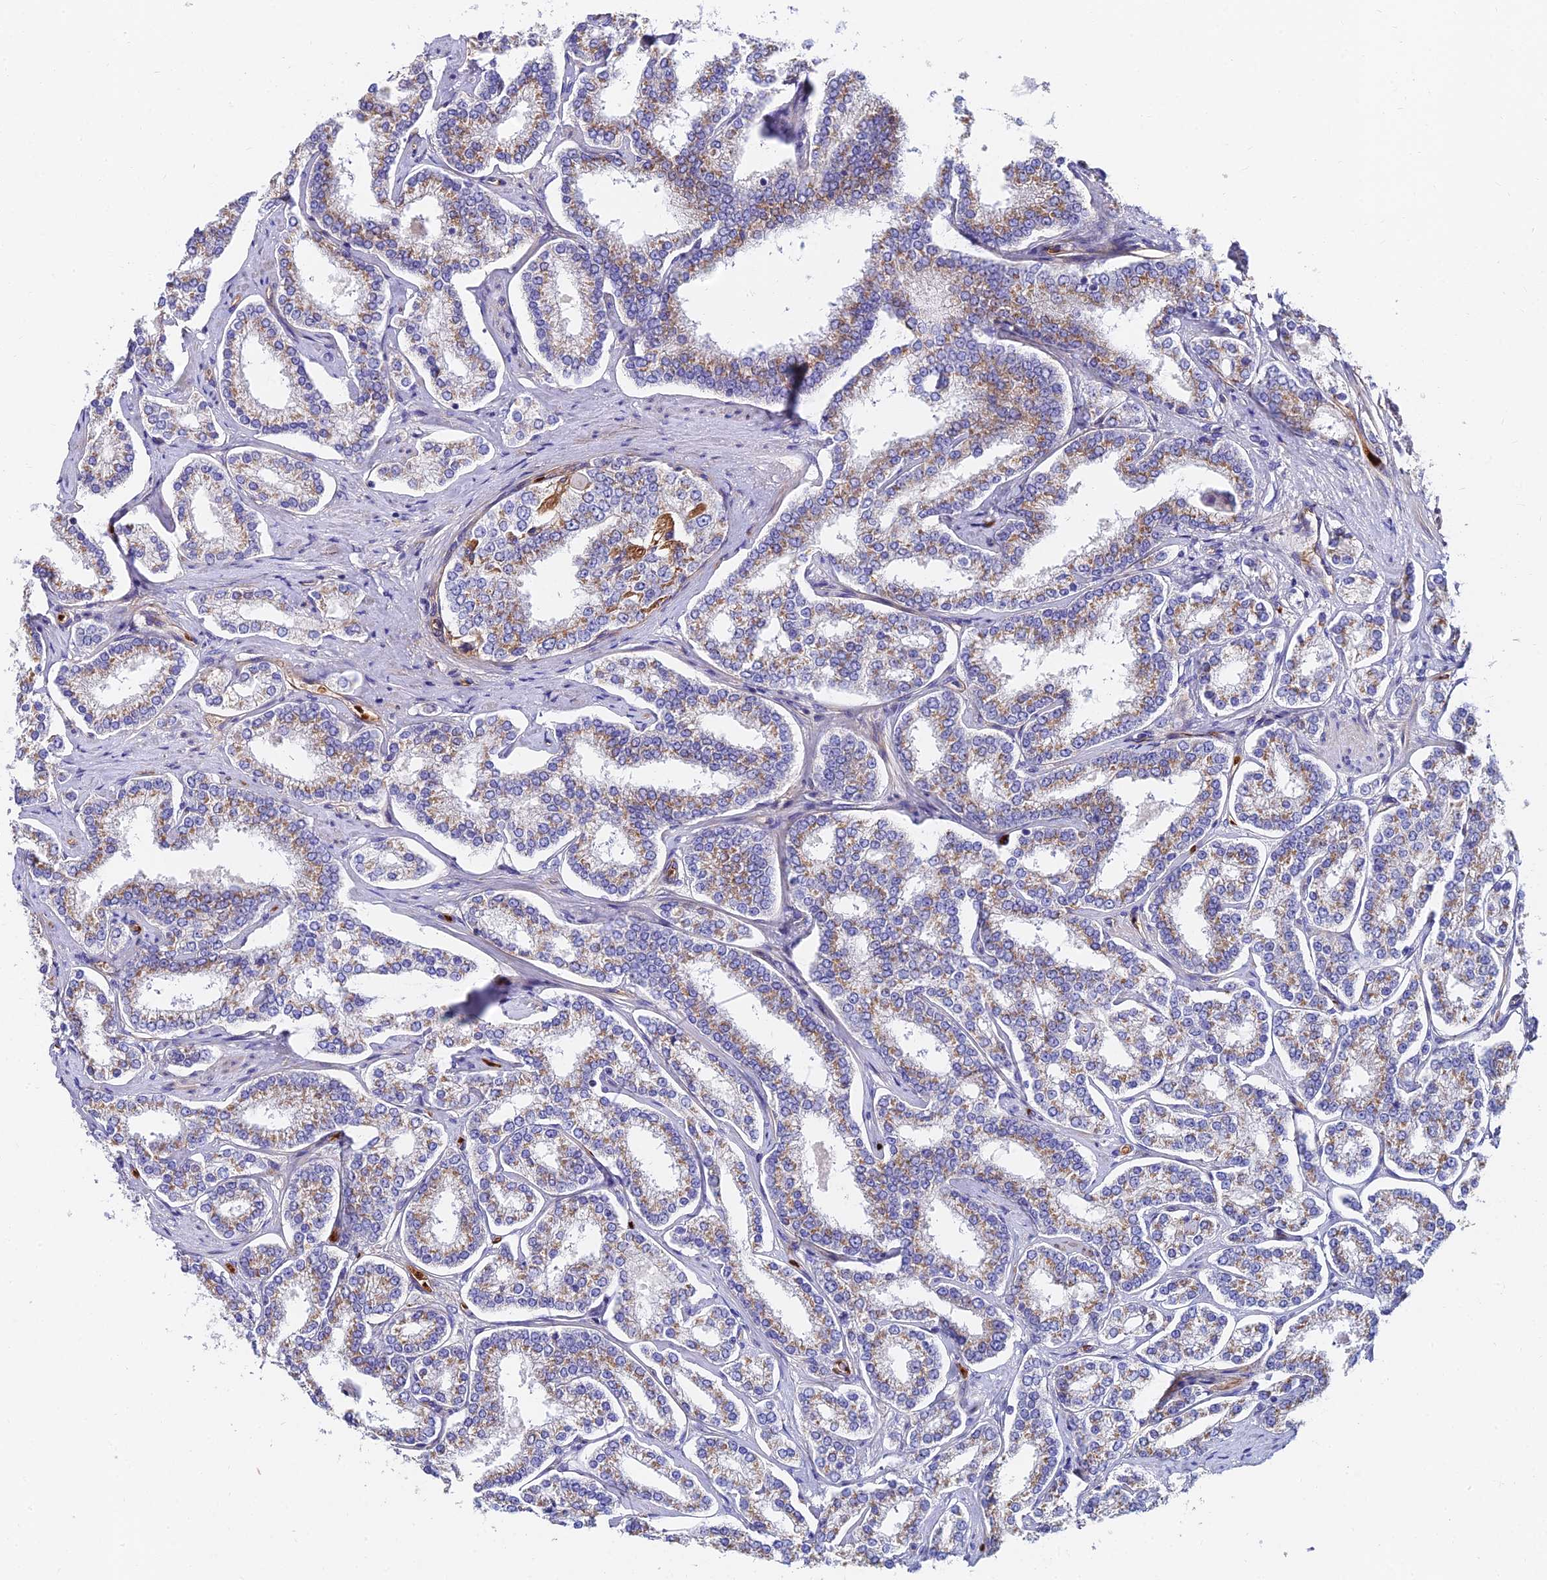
{"staining": {"intensity": "weak", "quantity": "25%-75%", "location": "cytoplasmic/membranous"}, "tissue": "prostate cancer", "cell_type": "Tumor cells", "image_type": "cancer", "snomed": [{"axis": "morphology", "description": "Normal tissue, NOS"}, {"axis": "morphology", "description": "Adenocarcinoma, High grade"}, {"axis": "topography", "description": "Prostate"}], "caption": "This is a micrograph of immunohistochemistry (IHC) staining of high-grade adenocarcinoma (prostate), which shows weak staining in the cytoplasmic/membranous of tumor cells.", "gene": "ADGRF3", "patient": {"sex": "male", "age": 83}}